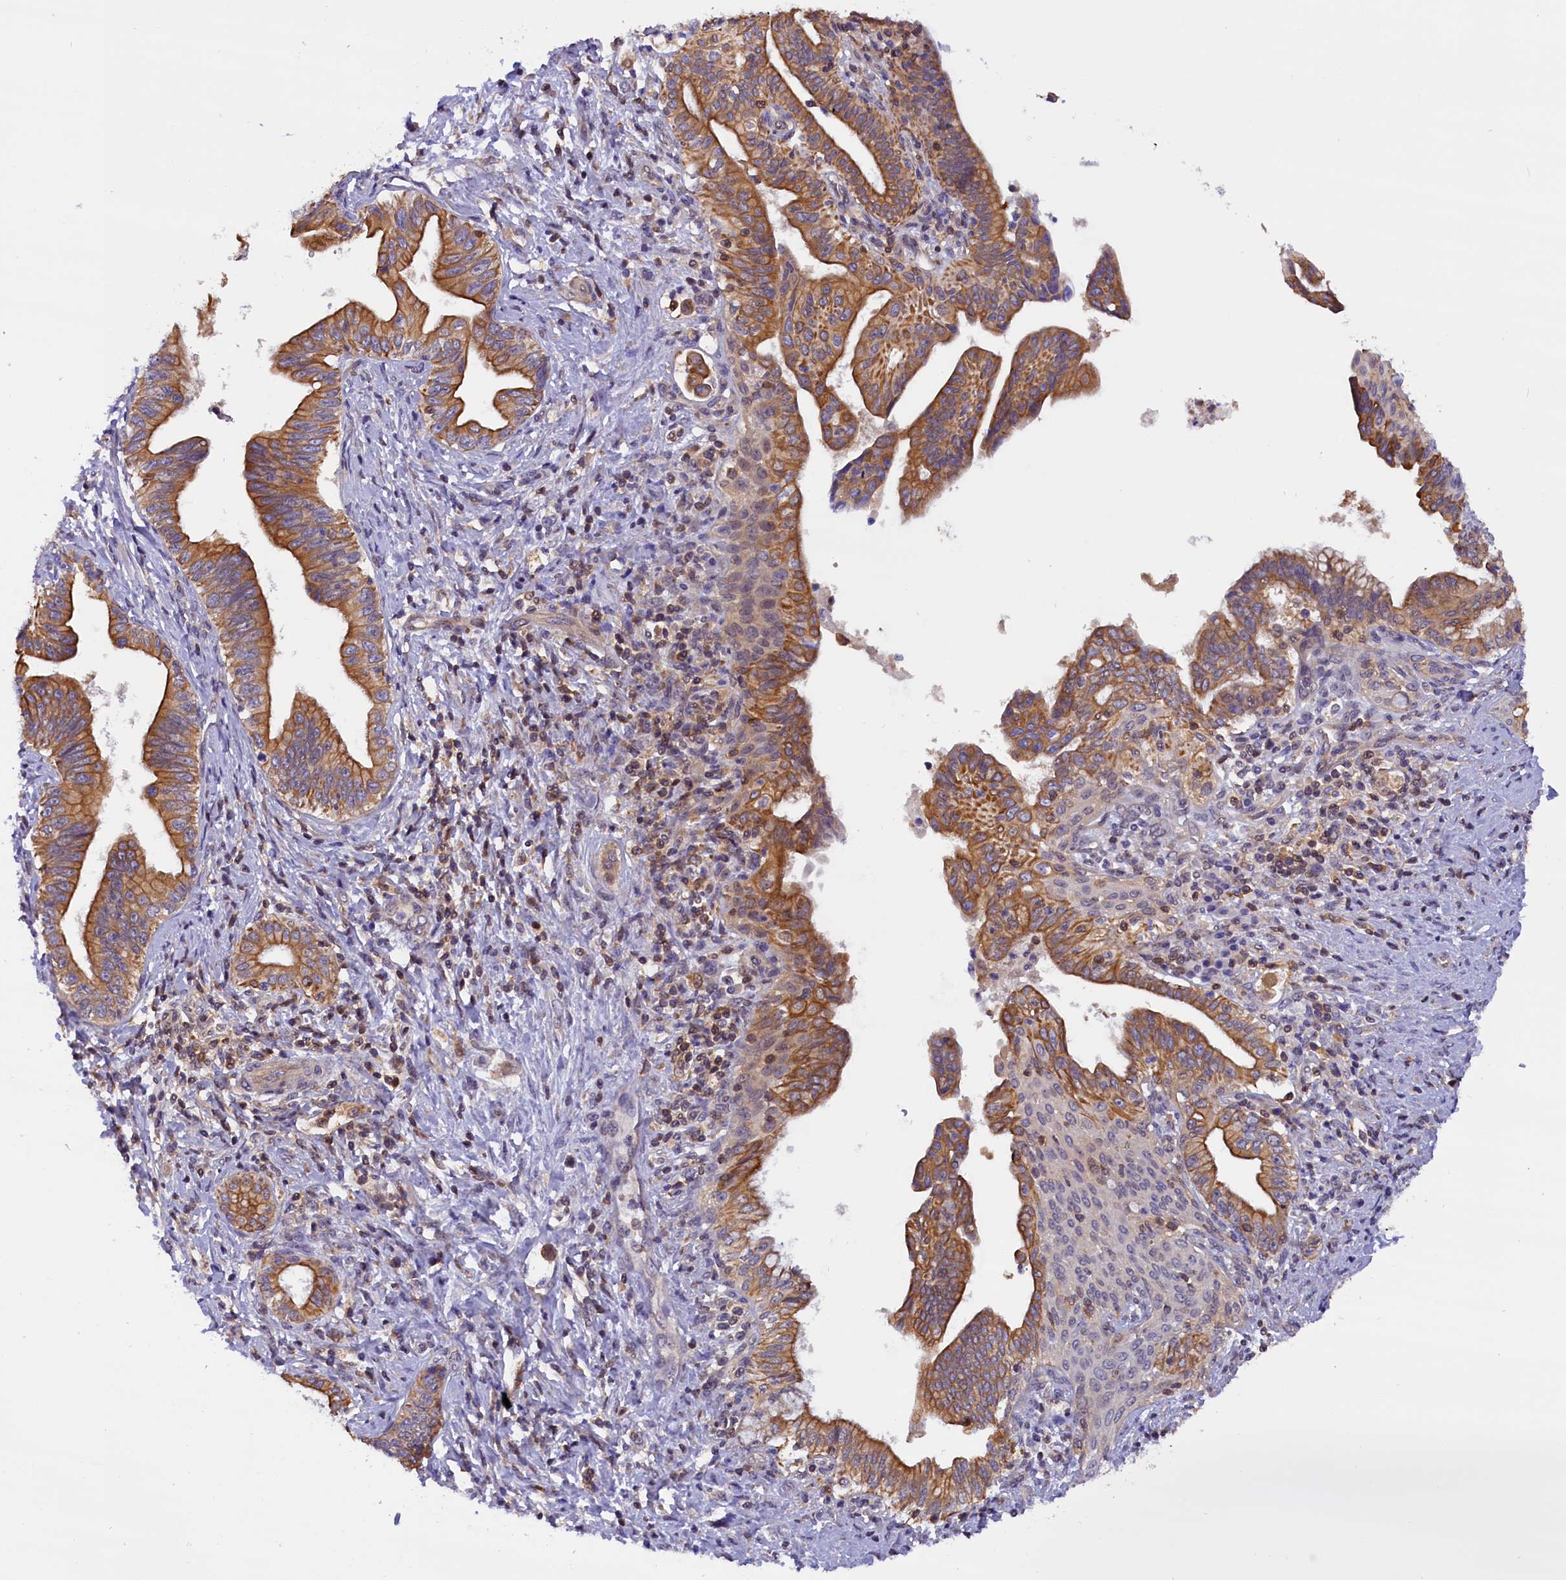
{"staining": {"intensity": "moderate", "quantity": ">75%", "location": "cytoplasmic/membranous"}, "tissue": "pancreatic cancer", "cell_type": "Tumor cells", "image_type": "cancer", "snomed": [{"axis": "morphology", "description": "Adenocarcinoma, NOS"}, {"axis": "topography", "description": "Pancreas"}], "caption": "Pancreatic cancer (adenocarcinoma) stained with IHC displays moderate cytoplasmic/membranous positivity in approximately >75% of tumor cells. The protein of interest is shown in brown color, while the nuclei are stained blue.", "gene": "TBCB", "patient": {"sex": "female", "age": 55}}